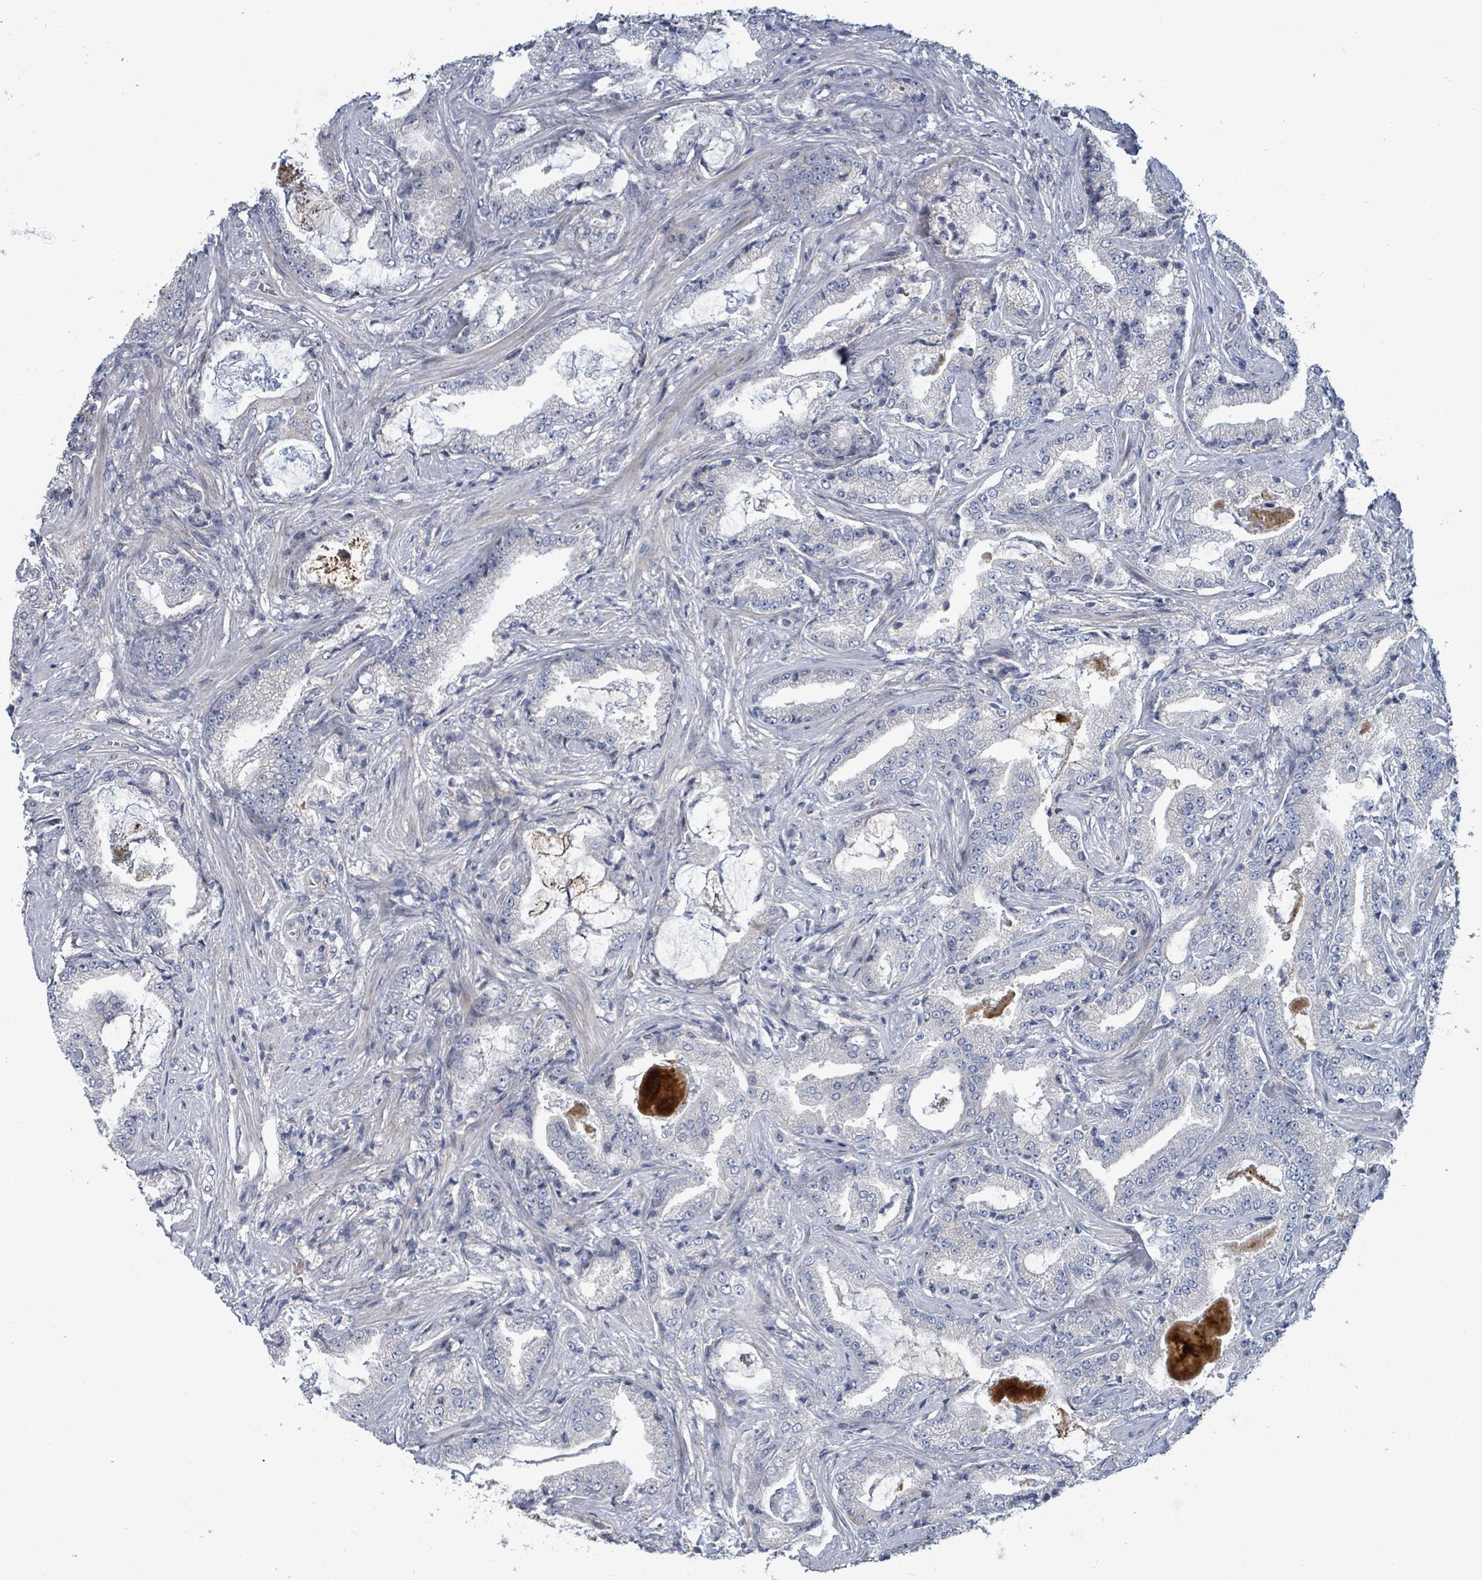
{"staining": {"intensity": "negative", "quantity": "none", "location": "none"}, "tissue": "prostate cancer", "cell_type": "Tumor cells", "image_type": "cancer", "snomed": [{"axis": "morphology", "description": "Adenocarcinoma, High grade"}, {"axis": "topography", "description": "Prostate"}], "caption": "Image shows no significant protein staining in tumor cells of prostate cancer (high-grade adenocarcinoma). Nuclei are stained in blue.", "gene": "TRDMT1", "patient": {"sex": "male", "age": 68}}